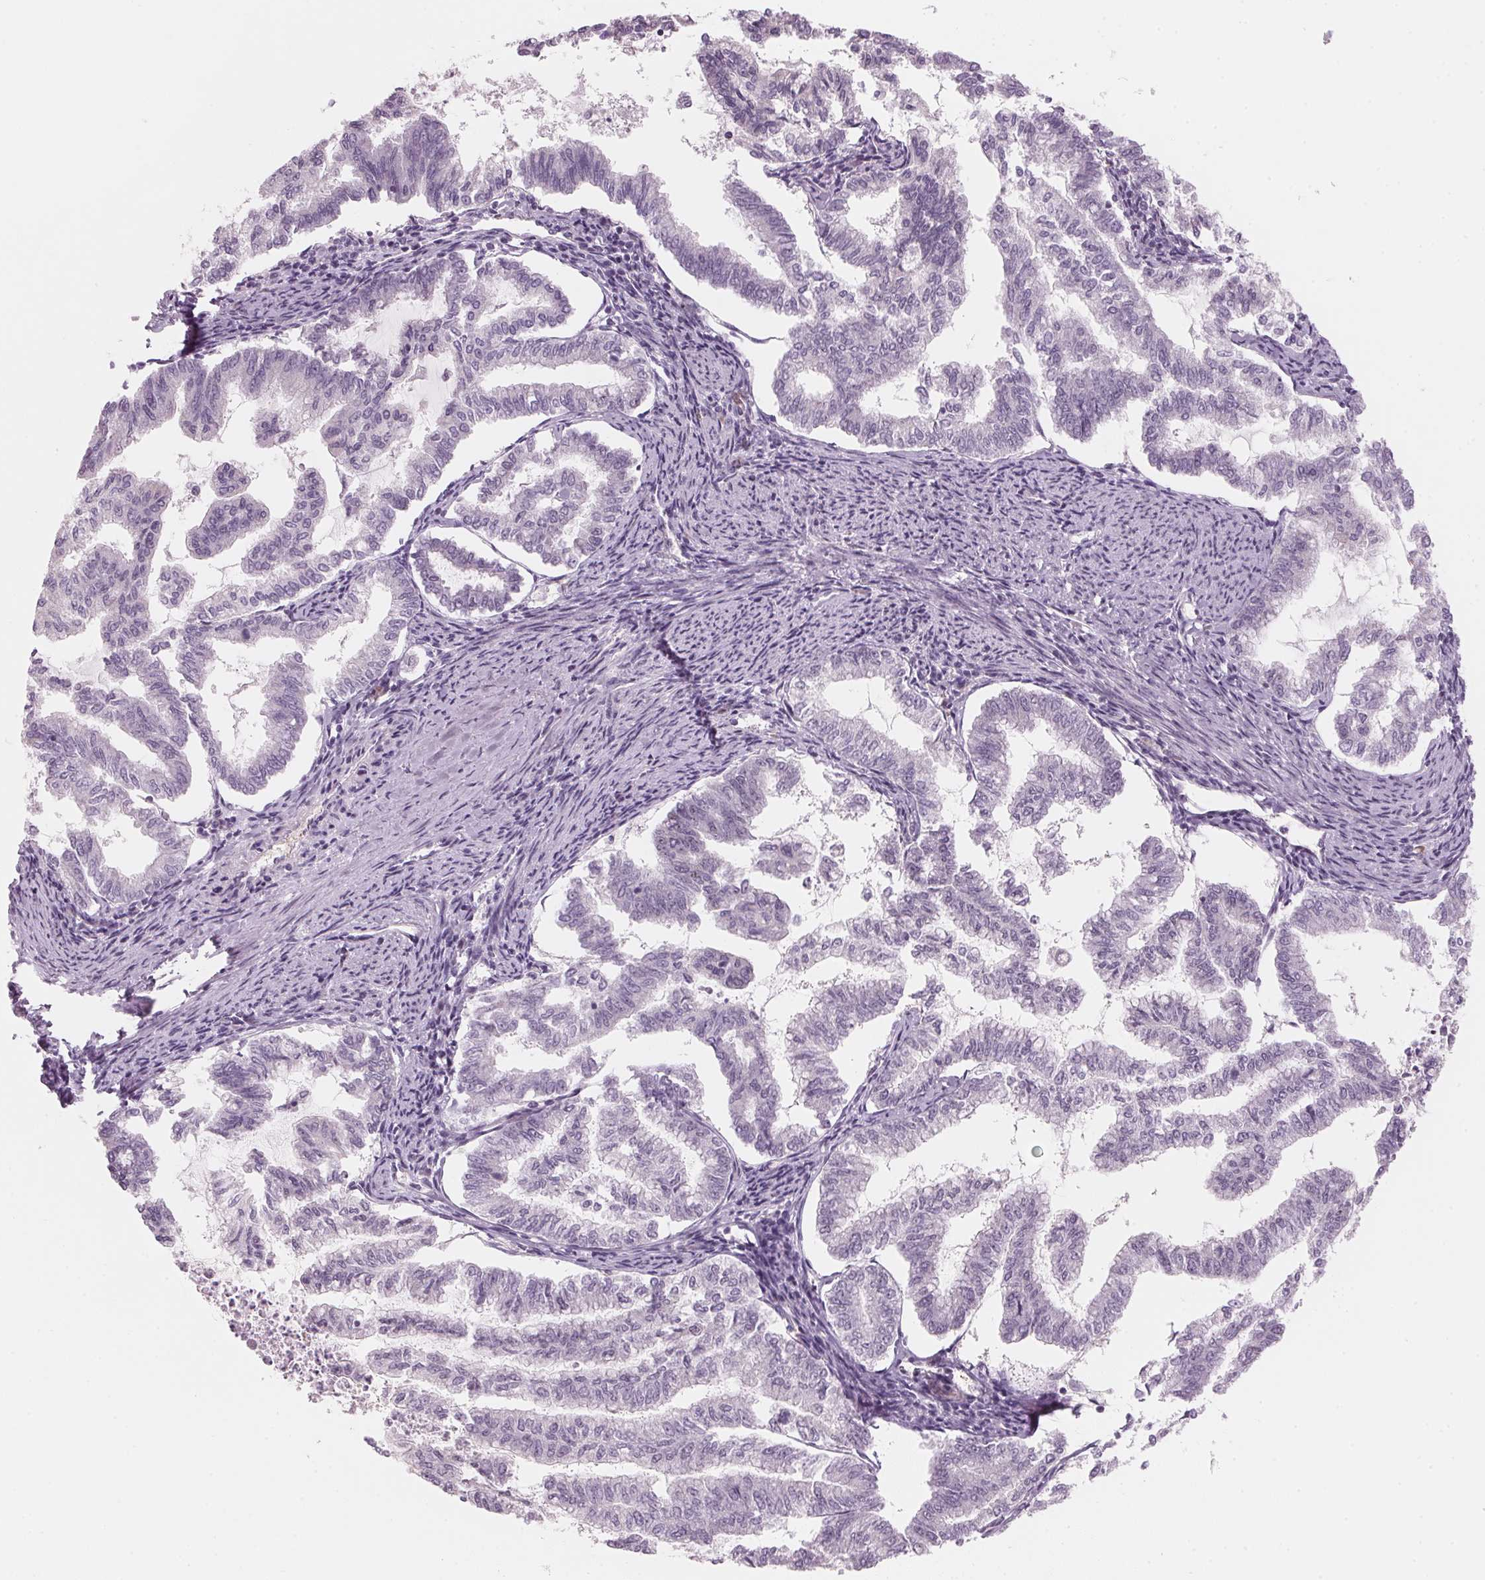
{"staining": {"intensity": "negative", "quantity": "none", "location": "none"}, "tissue": "endometrial cancer", "cell_type": "Tumor cells", "image_type": "cancer", "snomed": [{"axis": "morphology", "description": "Adenocarcinoma, NOS"}, {"axis": "topography", "description": "Endometrium"}], "caption": "Endometrial cancer (adenocarcinoma) stained for a protein using IHC exhibits no staining tumor cells.", "gene": "DNTTIP2", "patient": {"sex": "female", "age": 79}}